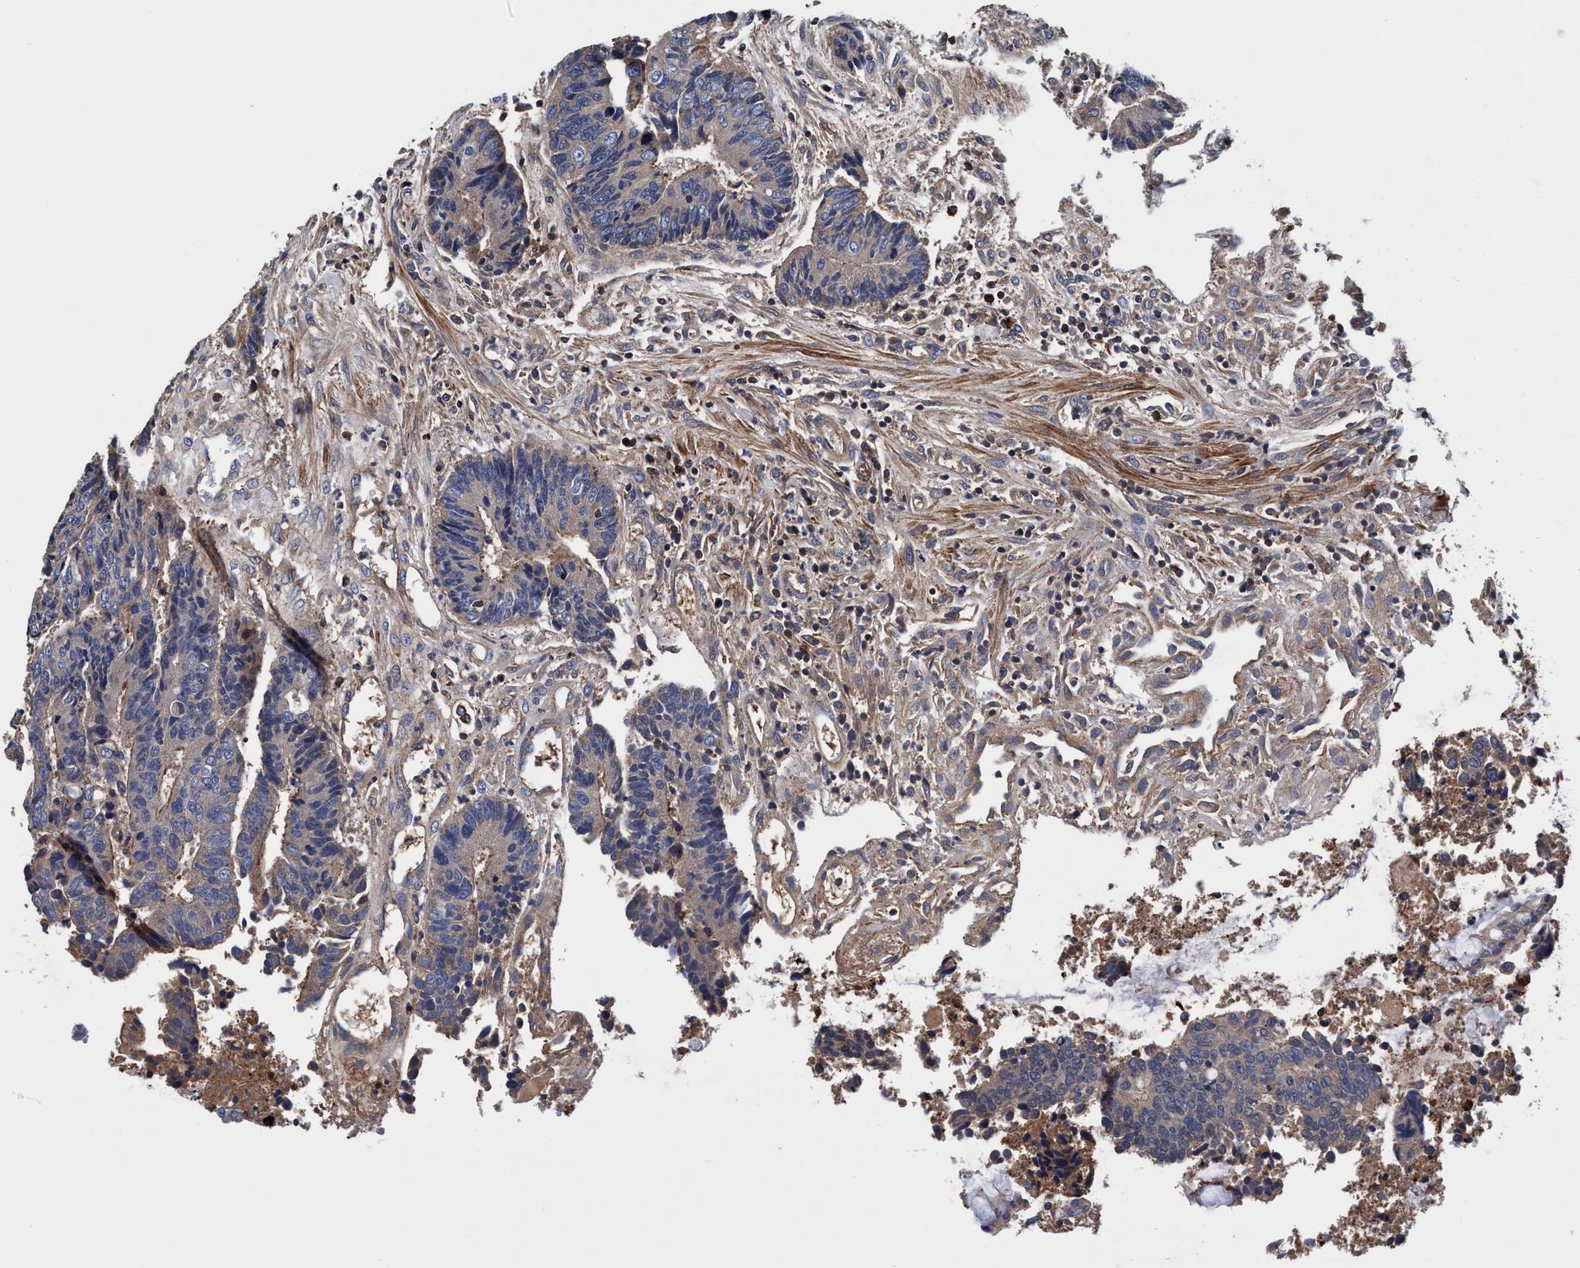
{"staining": {"intensity": "weak", "quantity": "<25%", "location": "cytoplasmic/membranous"}, "tissue": "colorectal cancer", "cell_type": "Tumor cells", "image_type": "cancer", "snomed": [{"axis": "morphology", "description": "Adenocarcinoma, NOS"}, {"axis": "topography", "description": "Rectum"}], "caption": "Colorectal cancer (adenocarcinoma) was stained to show a protein in brown. There is no significant expression in tumor cells. (DAB immunohistochemistry with hematoxylin counter stain).", "gene": "RNF208", "patient": {"sex": "male", "age": 84}}